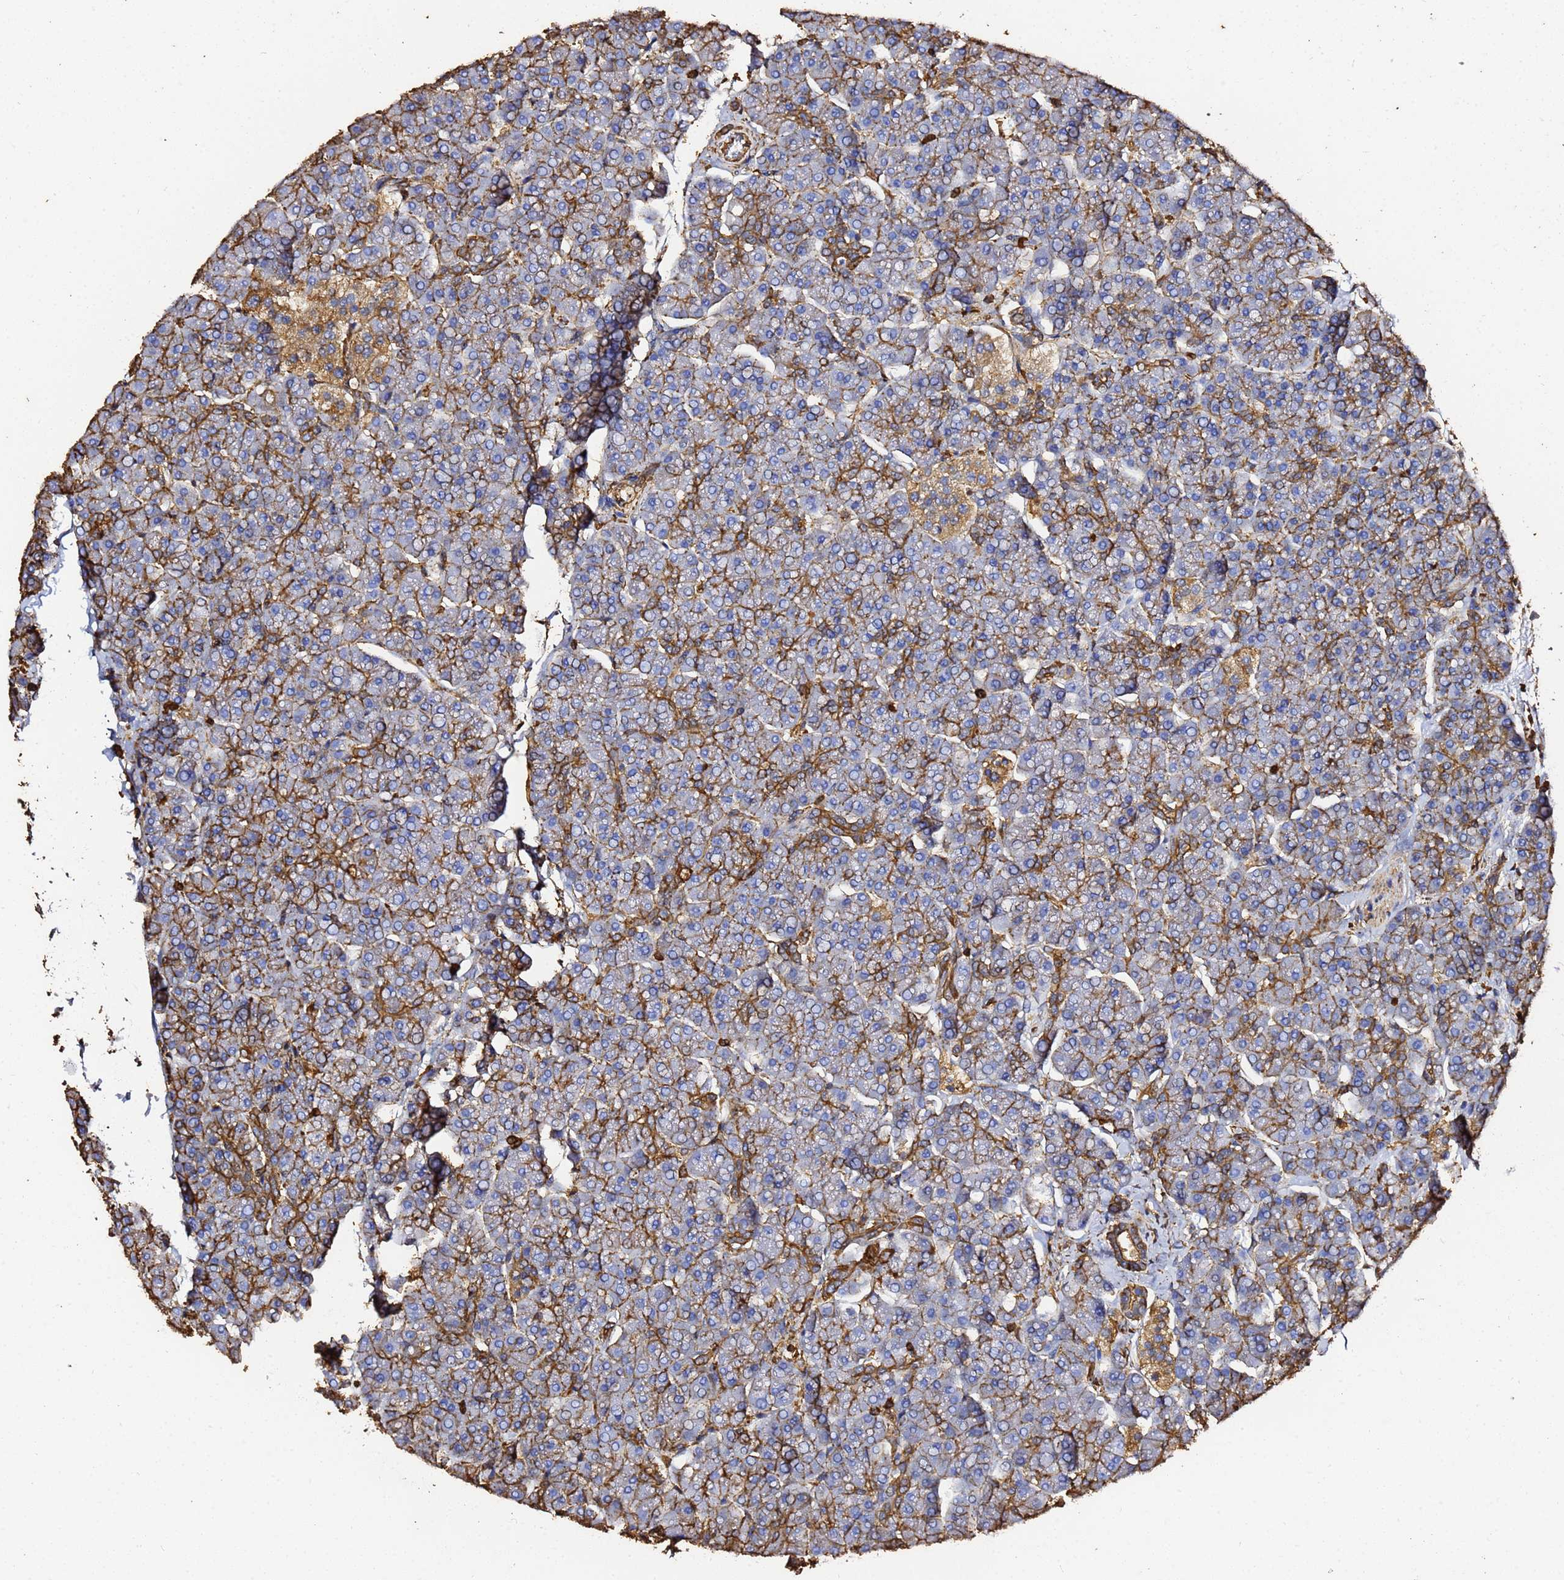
{"staining": {"intensity": "strong", "quantity": "25%-75%", "location": "cytoplasmic/membranous"}, "tissue": "pancreas", "cell_type": "Exocrine glandular cells", "image_type": "normal", "snomed": [{"axis": "morphology", "description": "Normal tissue, NOS"}, {"axis": "topography", "description": "Pancreas"}, {"axis": "topography", "description": "Peripheral nerve tissue"}], "caption": "IHC micrograph of unremarkable pancreas stained for a protein (brown), which shows high levels of strong cytoplasmic/membranous staining in approximately 25%-75% of exocrine glandular cells.", "gene": "ACTA1", "patient": {"sex": "male", "age": 54}}